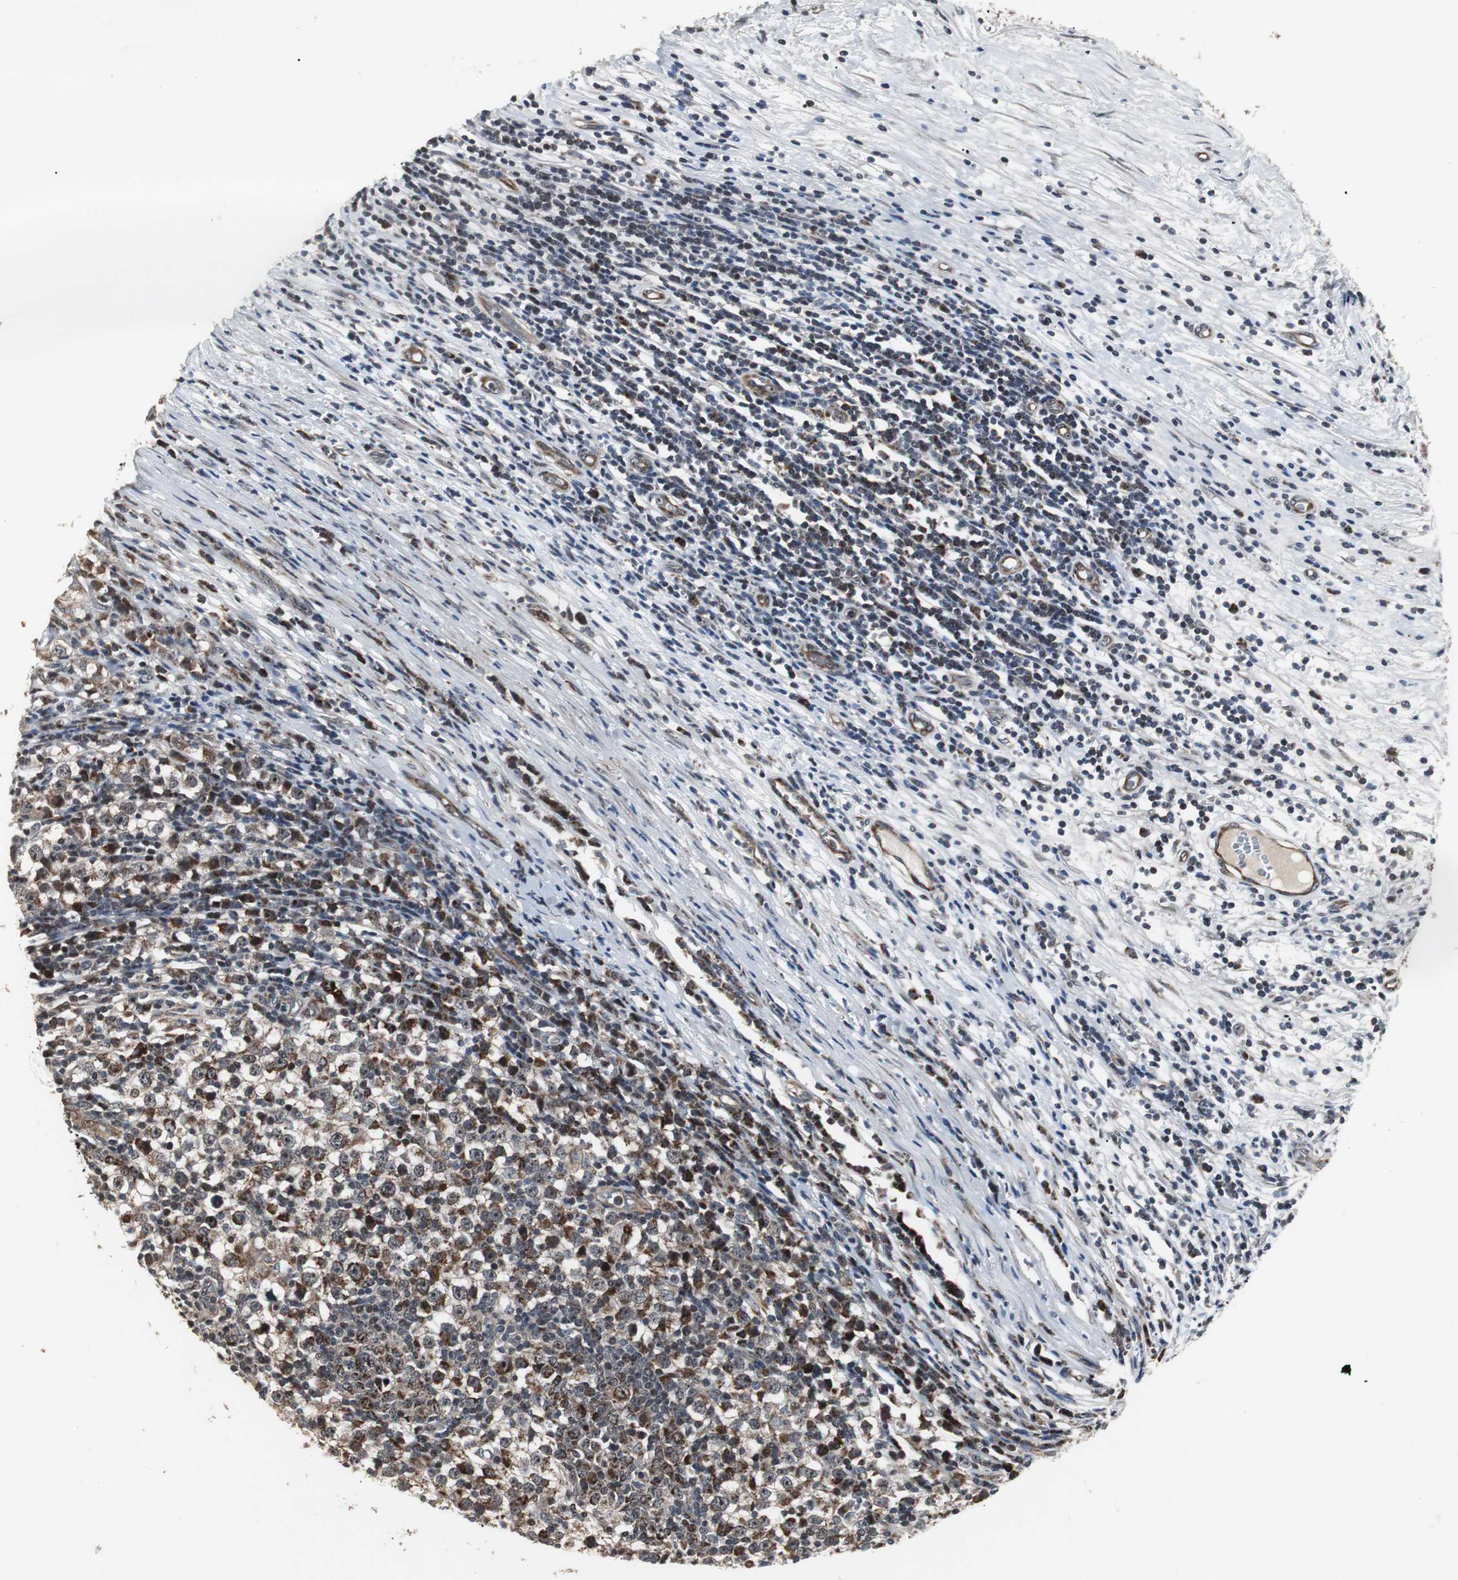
{"staining": {"intensity": "strong", "quantity": ">75%", "location": "cytoplasmic/membranous"}, "tissue": "testis cancer", "cell_type": "Tumor cells", "image_type": "cancer", "snomed": [{"axis": "morphology", "description": "Seminoma, NOS"}, {"axis": "topography", "description": "Testis"}], "caption": "DAB (3,3'-diaminobenzidine) immunohistochemical staining of human testis cancer (seminoma) displays strong cytoplasmic/membranous protein positivity in about >75% of tumor cells.", "gene": "MRPL40", "patient": {"sex": "male", "age": 65}}